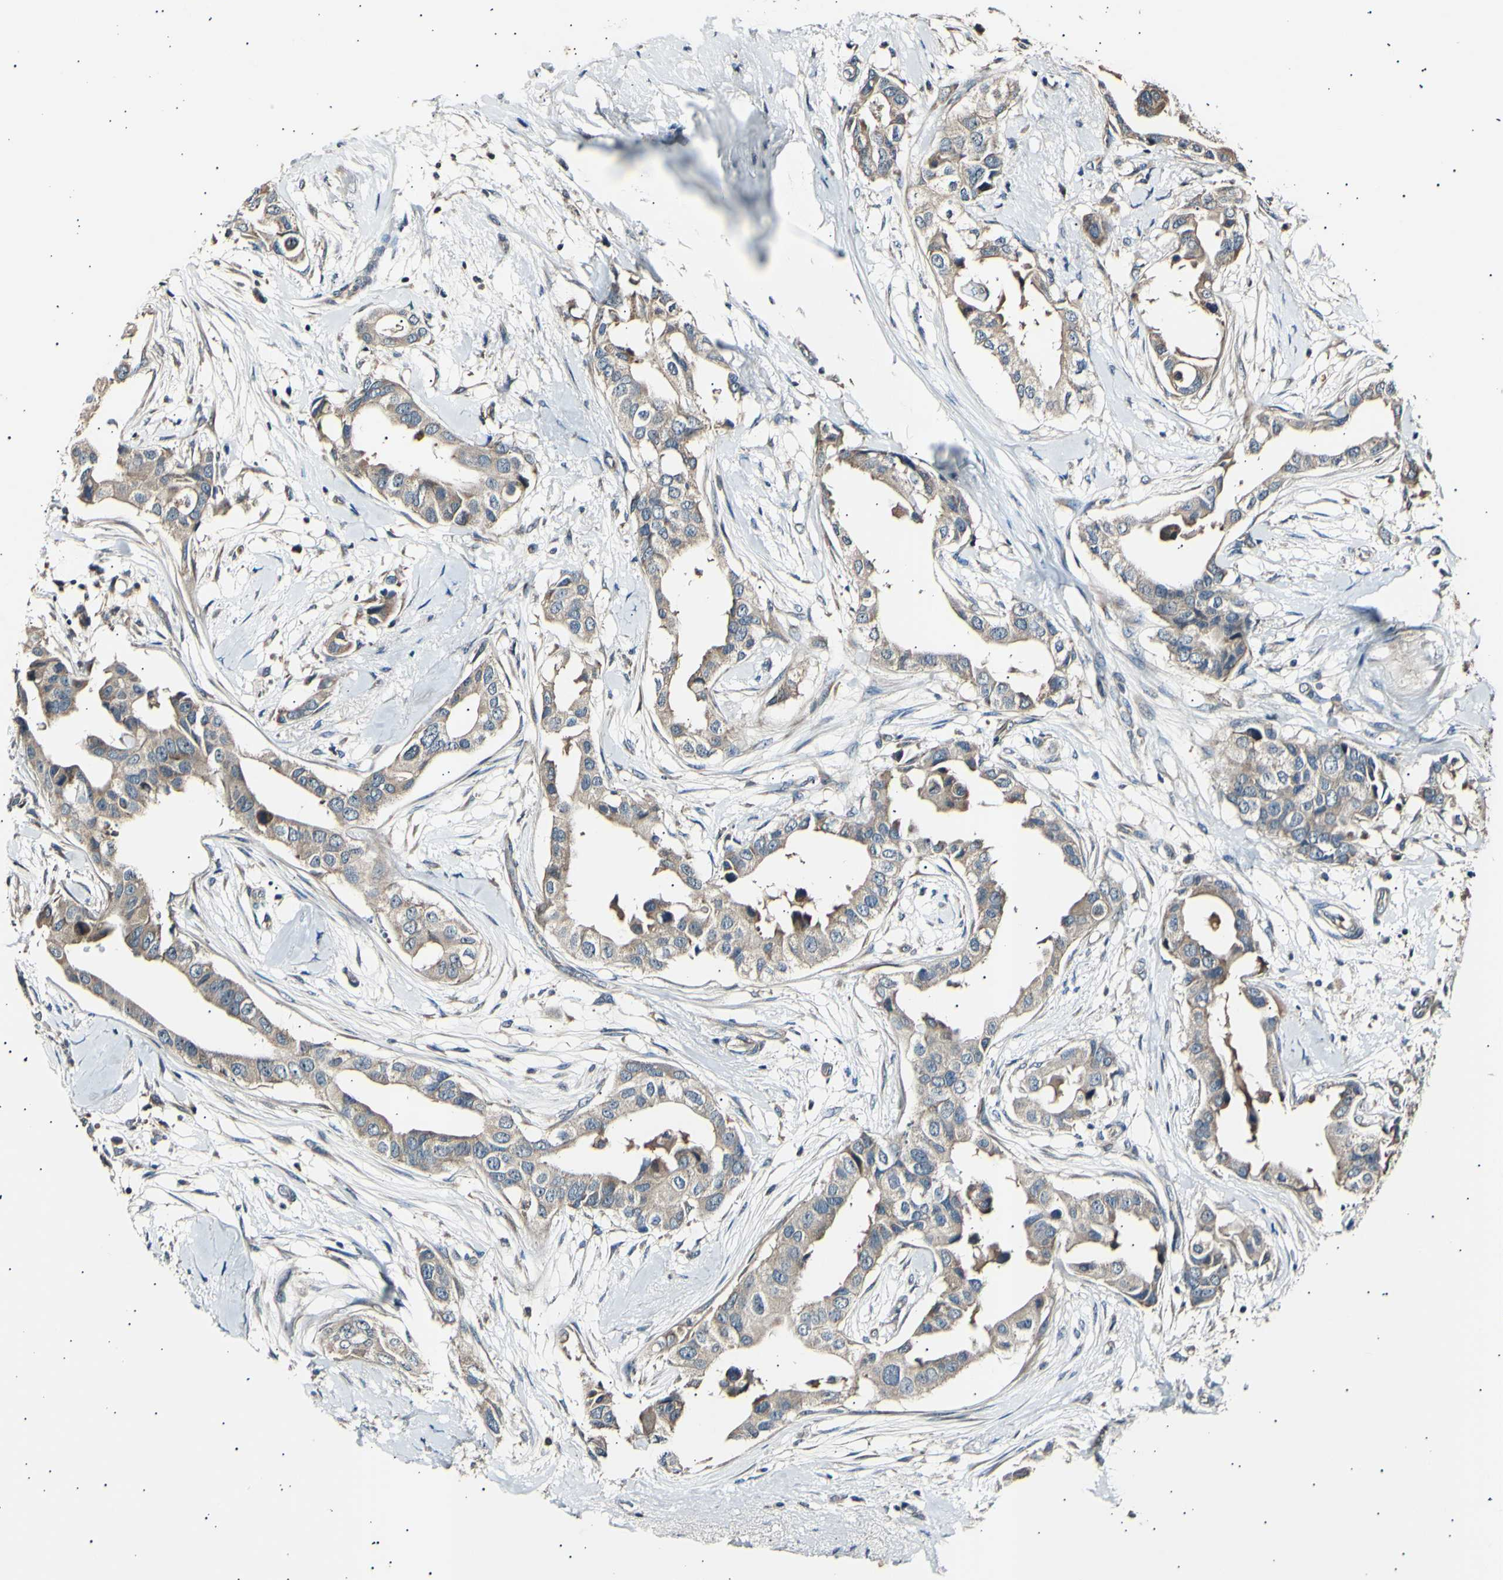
{"staining": {"intensity": "moderate", "quantity": ">75%", "location": "cytoplasmic/membranous"}, "tissue": "breast cancer", "cell_type": "Tumor cells", "image_type": "cancer", "snomed": [{"axis": "morphology", "description": "Duct carcinoma"}, {"axis": "topography", "description": "Breast"}], "caption": "Immunohistochemistry (IHC) staining of breast cancer, which shows medium levels of moderate cytoplasmic/membranous positivity in approximately >75% of tumor cells indicating moderate cytoplasmic/membranous protein positivity. The staining was performed using DAB (3,3'-diaminobenzidine) (brown) for protein detection and nuclei were counterstained in hematoxylin (blue).", "gene": "ITGA6", "patient": {"sex": "female", "age": 40}}